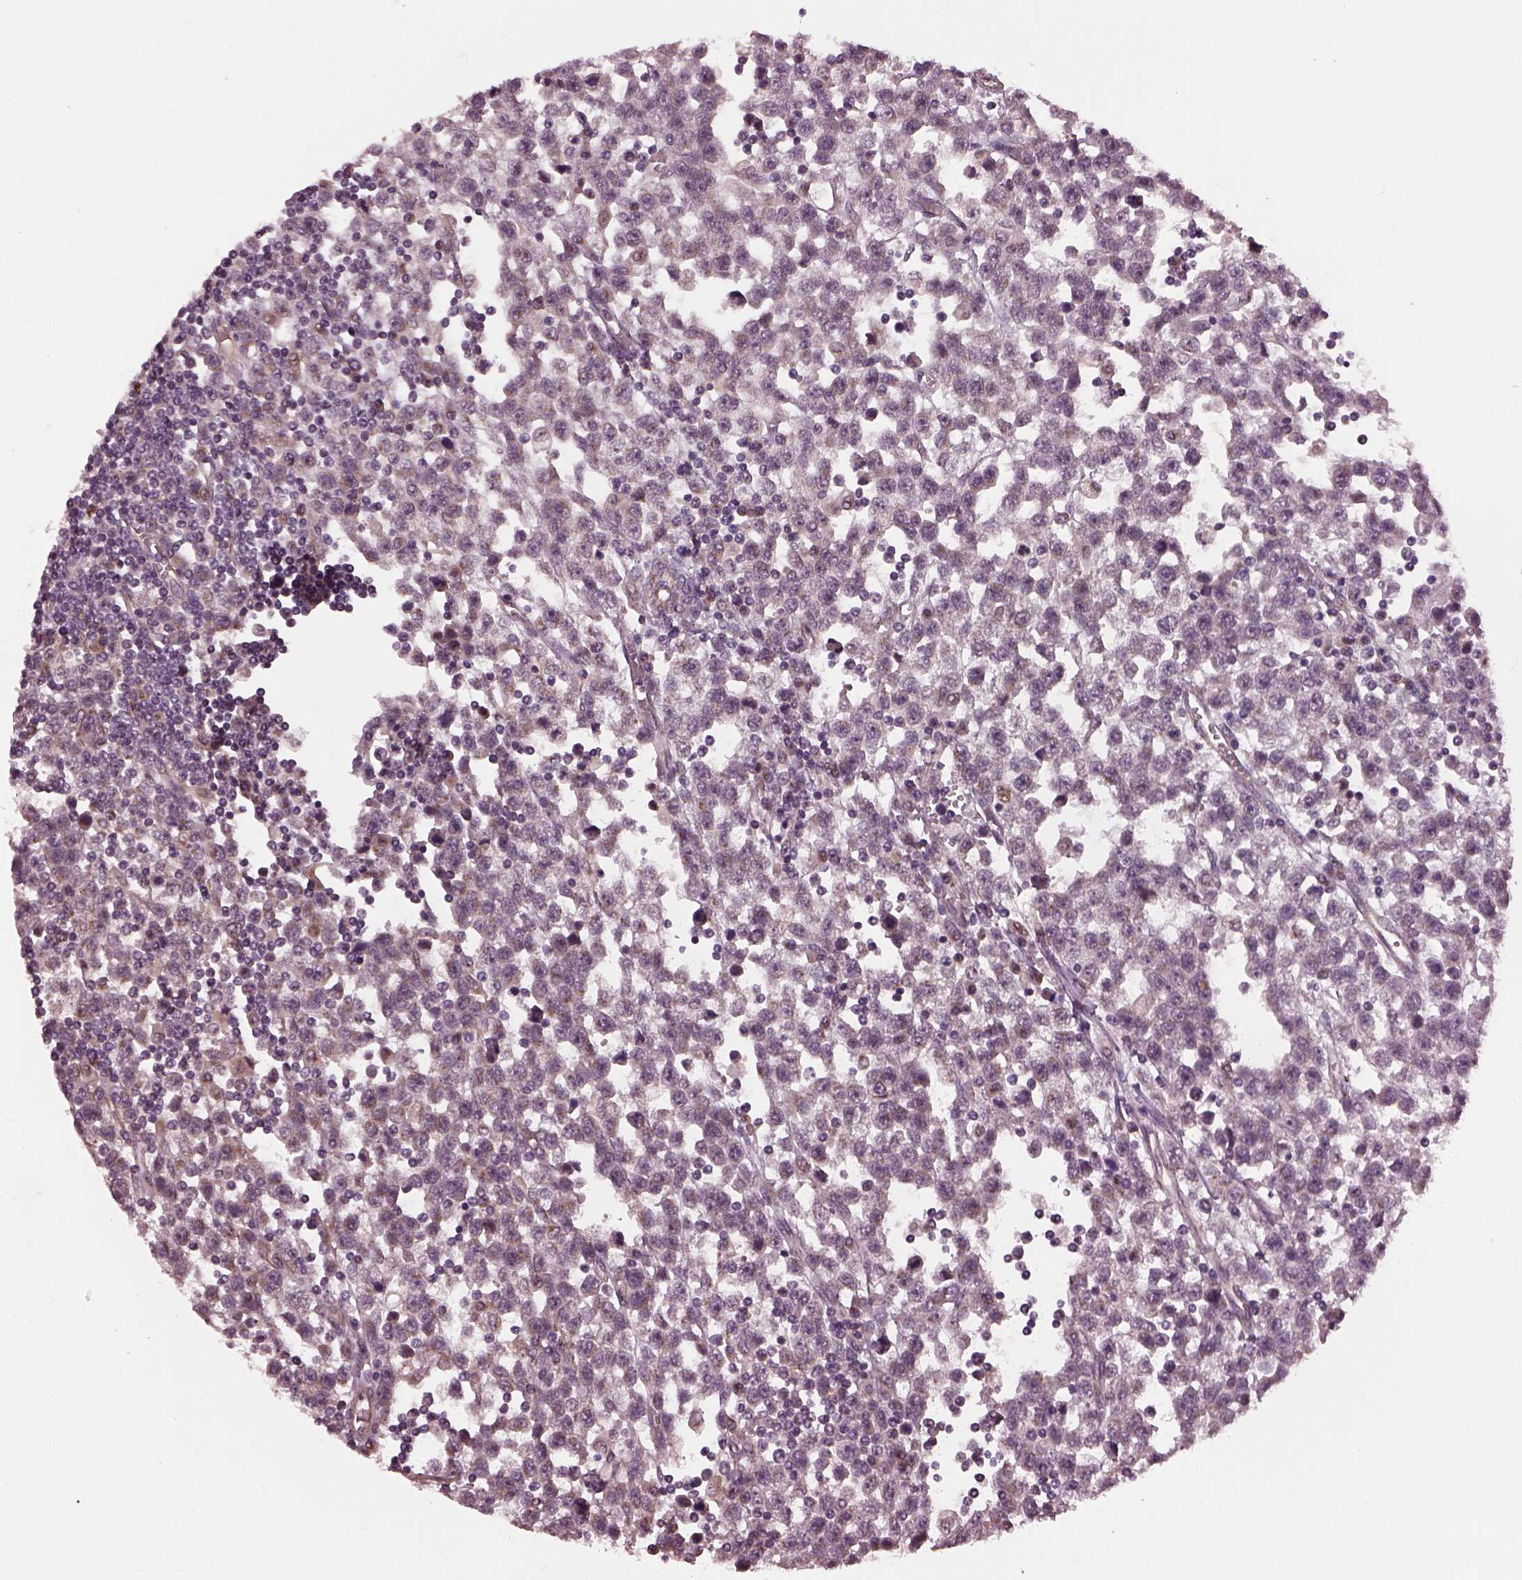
{"staining": {"intensity": "moderate", "quantity": "<25%", "location": "cytoplasmic/membranous"}, "tissue": "testis cancer", "cell_type": "Tumor cells", "image_type": "cancer", "snomed": [{"axis": "morphology", "description": "Seminoma, NOS"}, {"axis": "topography", "description": "Testis"}], "caption": "Approximately <25% of tumor cells in testis cancer exhibit moderate cytoplasmic/membranous protein expression as visualized by brown immunohistochemical staining.", "gene": "RUFY3", "patient": {"sex": "male", "age": 34}}